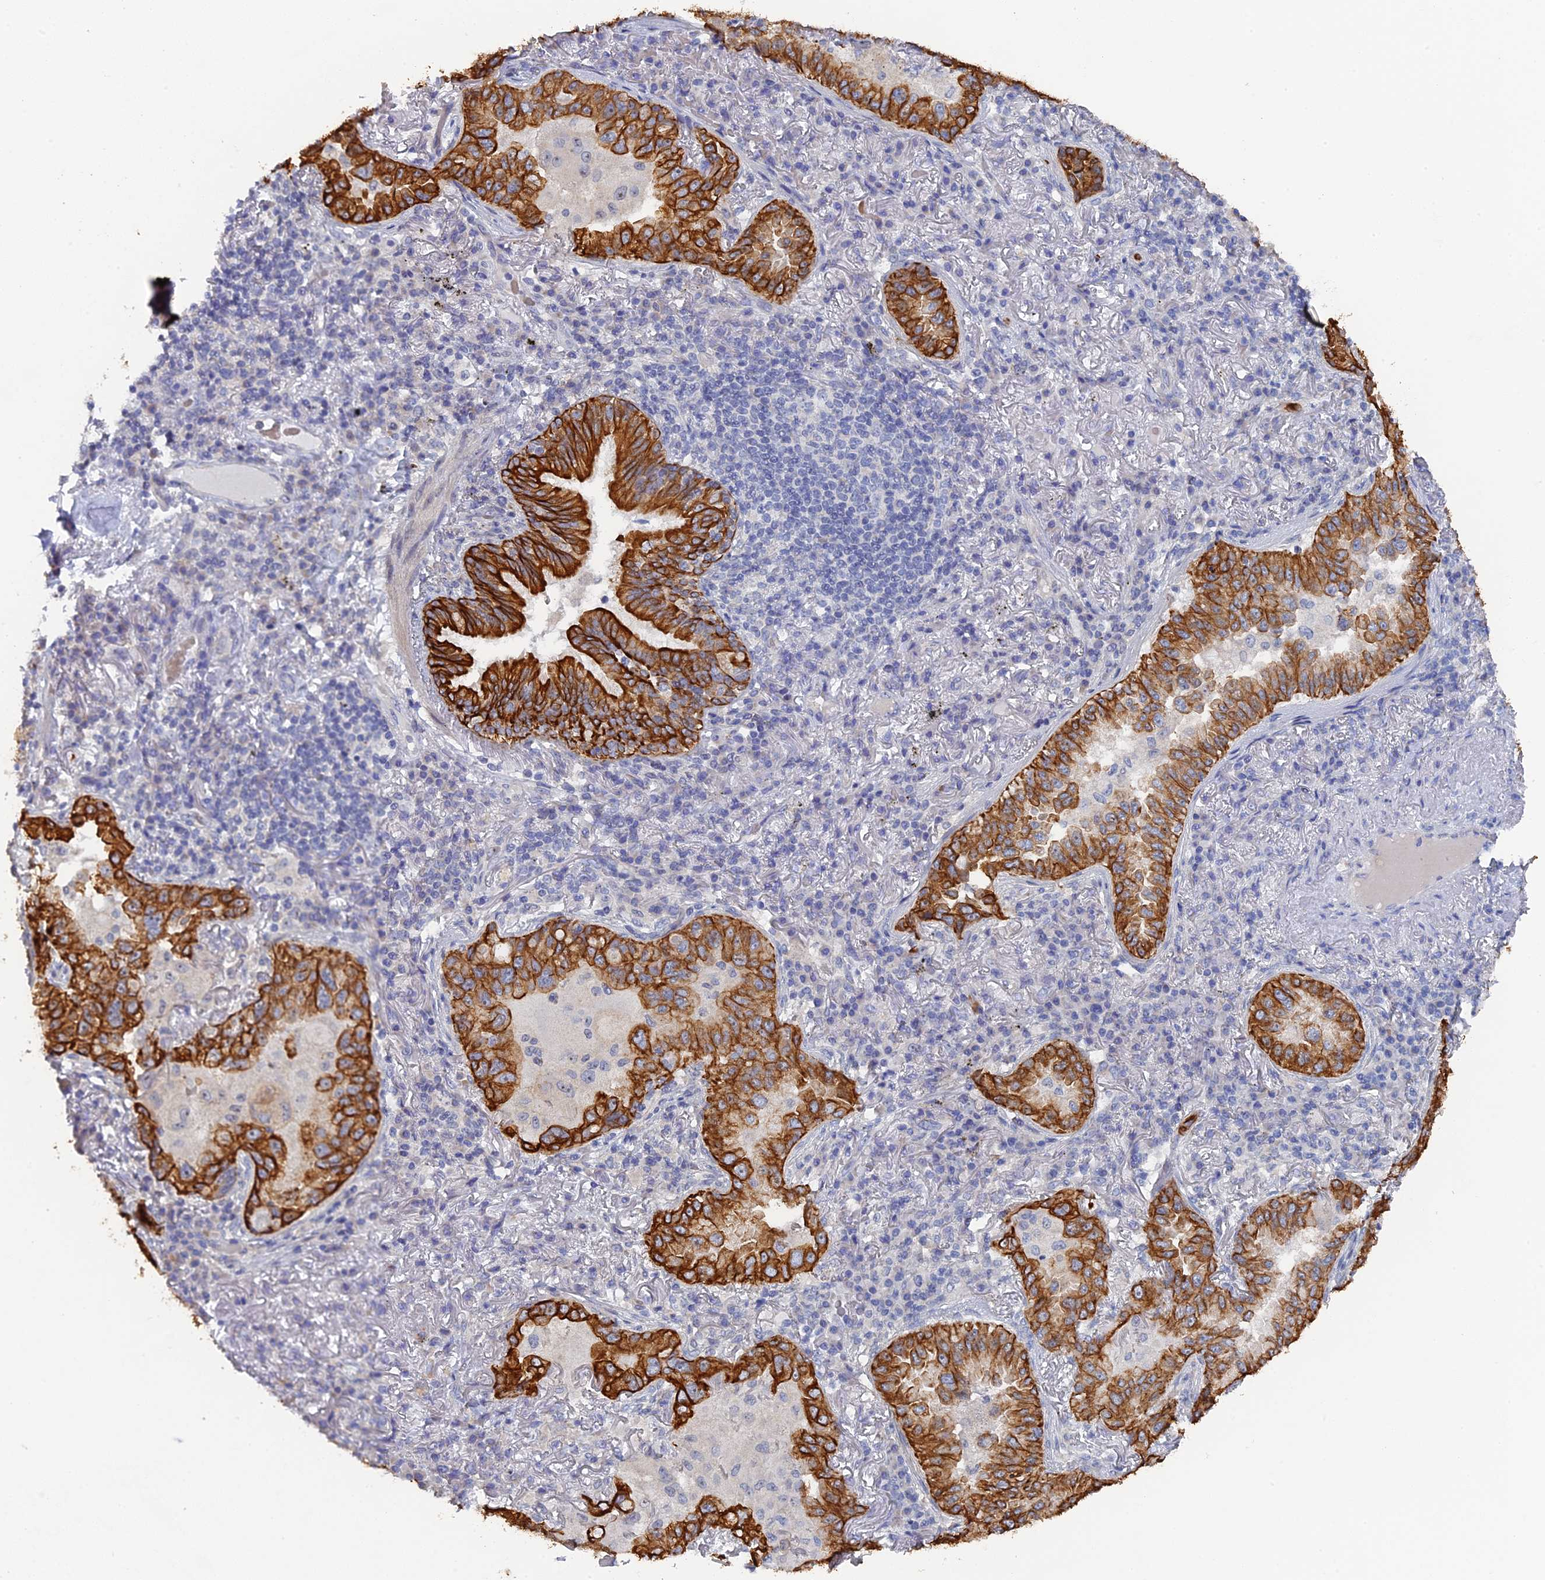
{"staining": {"intensity": "strong", "quantity": ">75%", "location": "cytoplasmic/membranous"}, "tissue": "lung cancer", "cell_type": "Tumor cells", "image_type": "cancer", "snomed": [{"axis": "morphology", "description": "Adenocarcinoma, NOS"}, {"axis": "topography", "description": "Lung"}], "caption": "This image exhibits immunohistochemistry (IHC) staining of human adenocarcinoma (lung), with high strong cytoplasmic/membranous expression in approximately >75% of tumor cells.", "gene": "SRFBP1", "patient": {"sex": "female", "age": 69}}